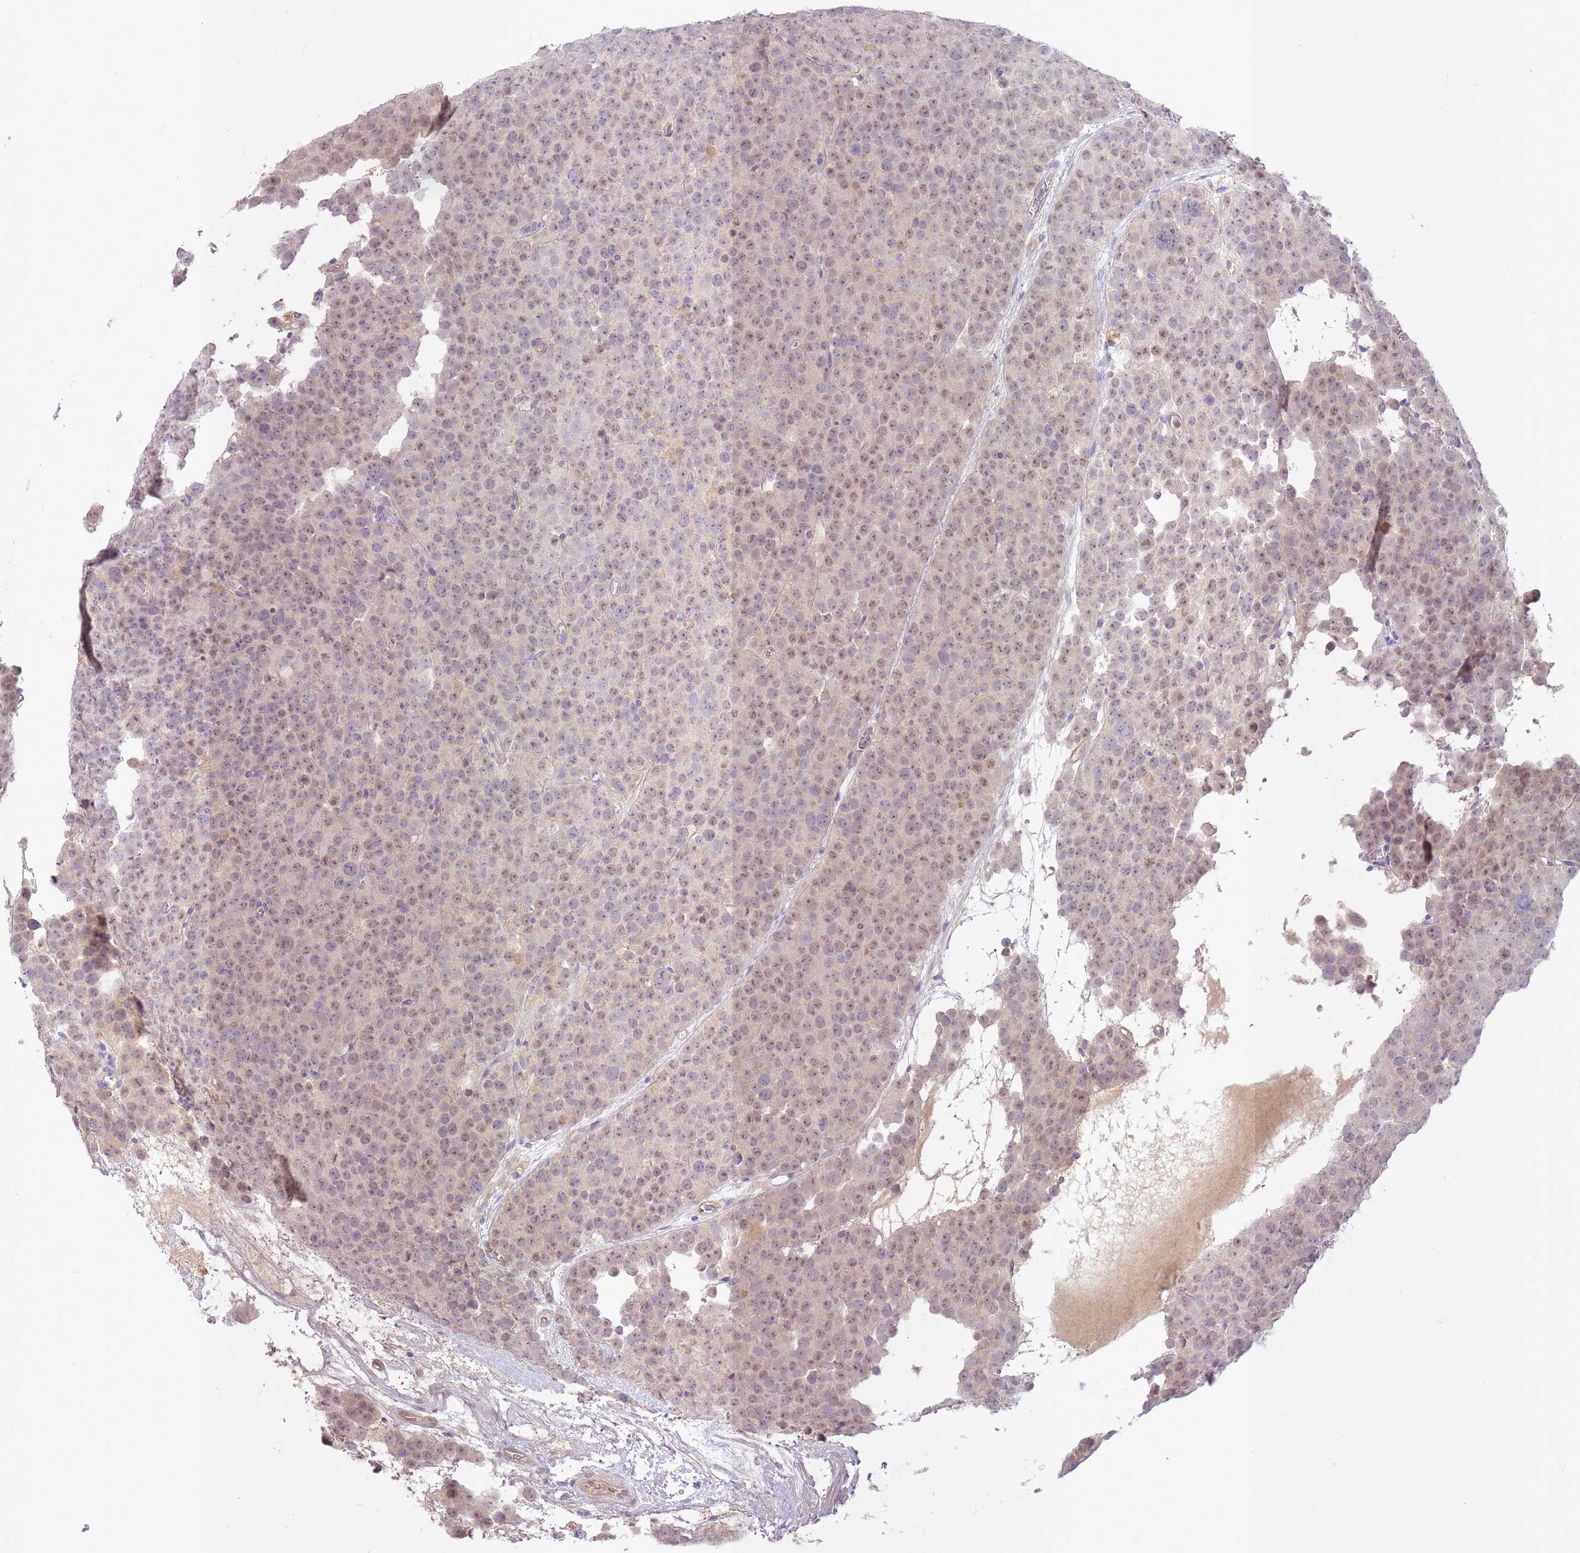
{"staining": {"intensity": "weak", "quantity": "25%-75%", "location": "nuclear"}, "tissue": "testis cancer", "cell_type": "Tumor cells", "image_type": "cancer", "snomed": [{"axis": "morphology", "description": "Seminoma, NOS"}, {"axis": "topography", "description": "Testis"}], "caption": "Immunohistochemistry photomicrograph of testis cancer (seminoma) stained for a protein (brown), which displays low levels of weak nuclear positivity in approximately 25%-75% of tumor cells.", "gene": "LRATD2", "patient": {"sex": "male", "age": 71}}